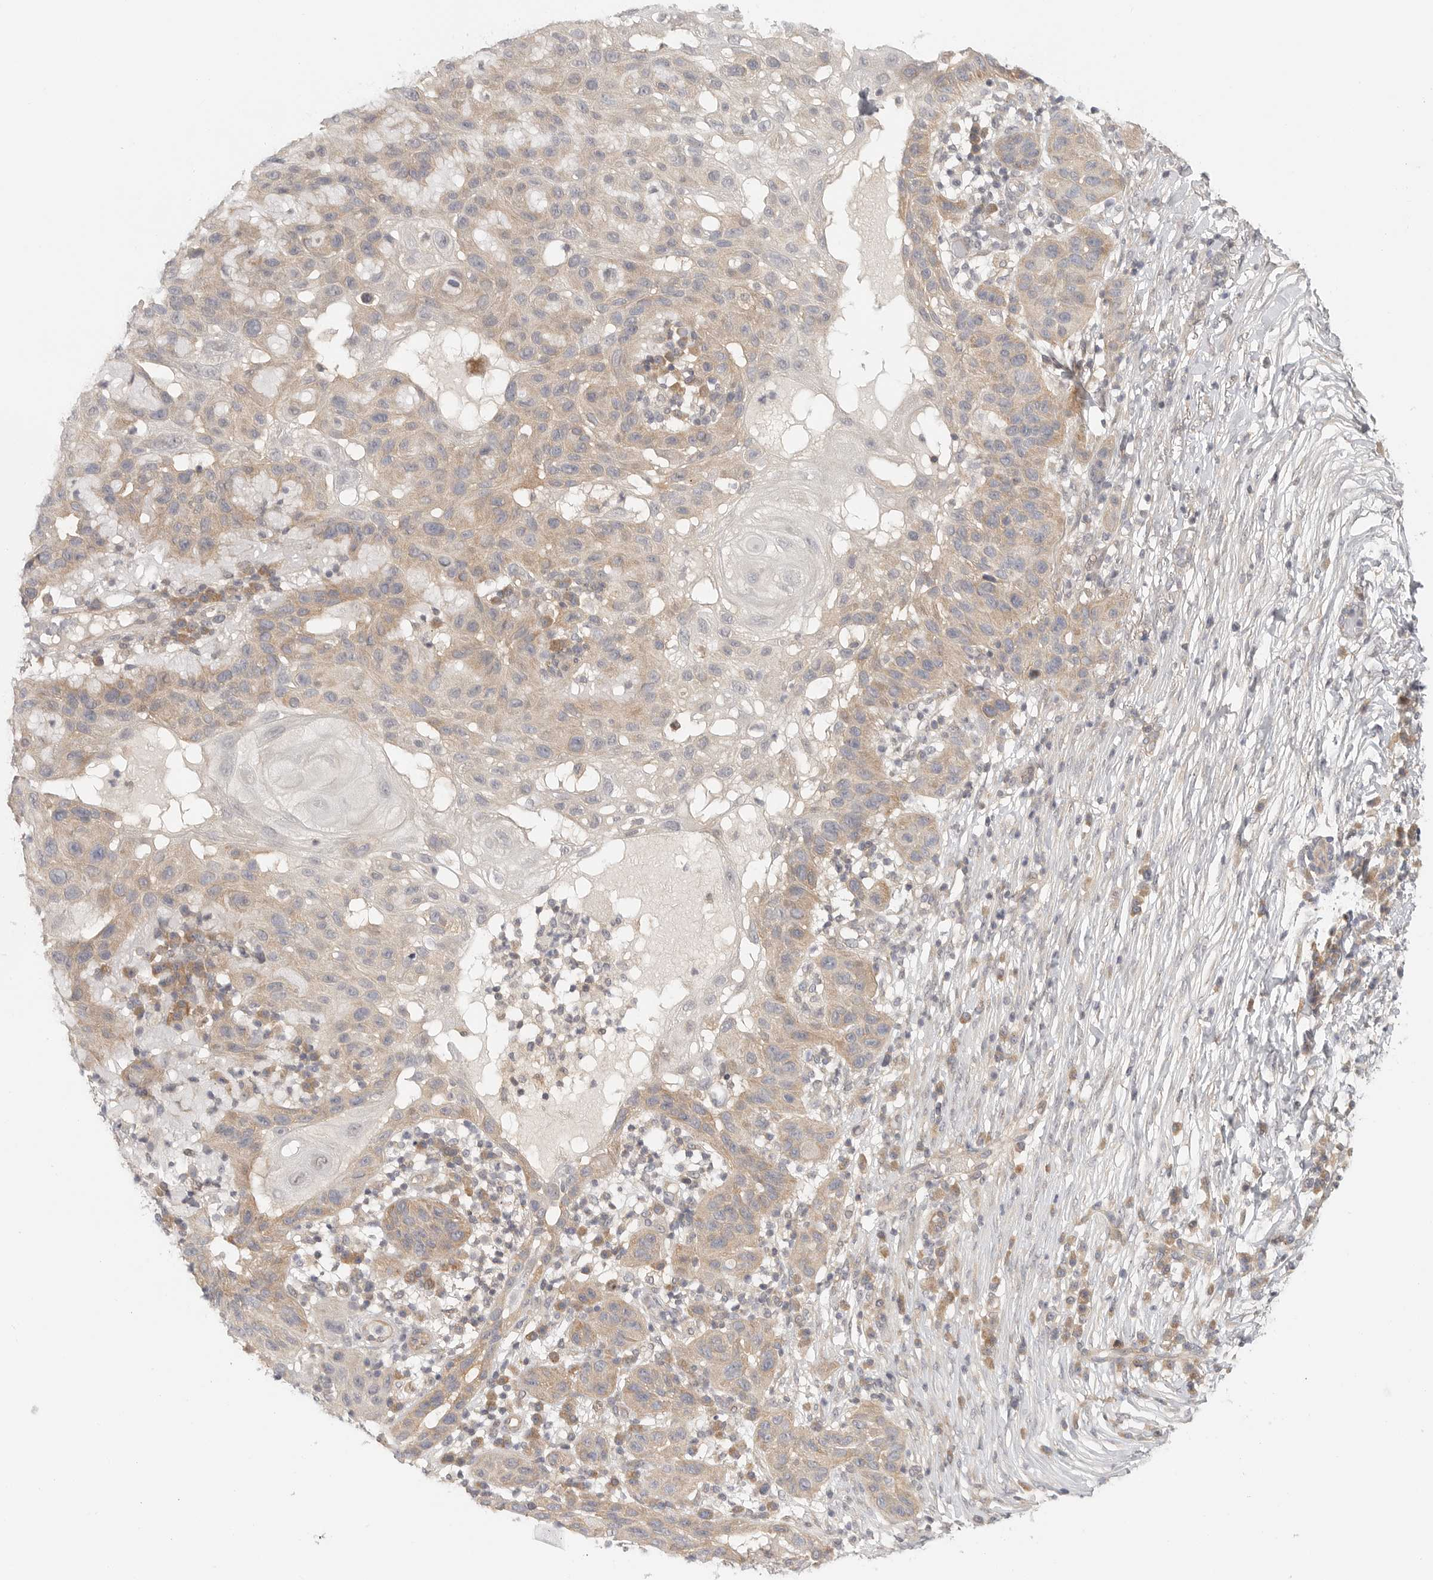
{"staining": {"intensity": "moderate", "quantity": "<25%", "location": "cytoplasmic/membranous"}, "tissue": "skin cancer", "cell_type": "Tumor cells", "image_type": "cancer", "snomed": [{"axis": "morphology", "description": "Normal tissue, NOS"}, {"axis": "morphology", "description": "Squamous cell carcinoma, NOS"}, {"axis": "topography", "description": "Skin"}], "caption": "This is an image of immunohistochemistry (IHC) staining of squamous cell carcinoma (skin), which shows moderate staining in the cytoplasmic/membranous of tumor cells.", "gene": "HDAC6", "patient": {"sex": "female", "age": 96}}